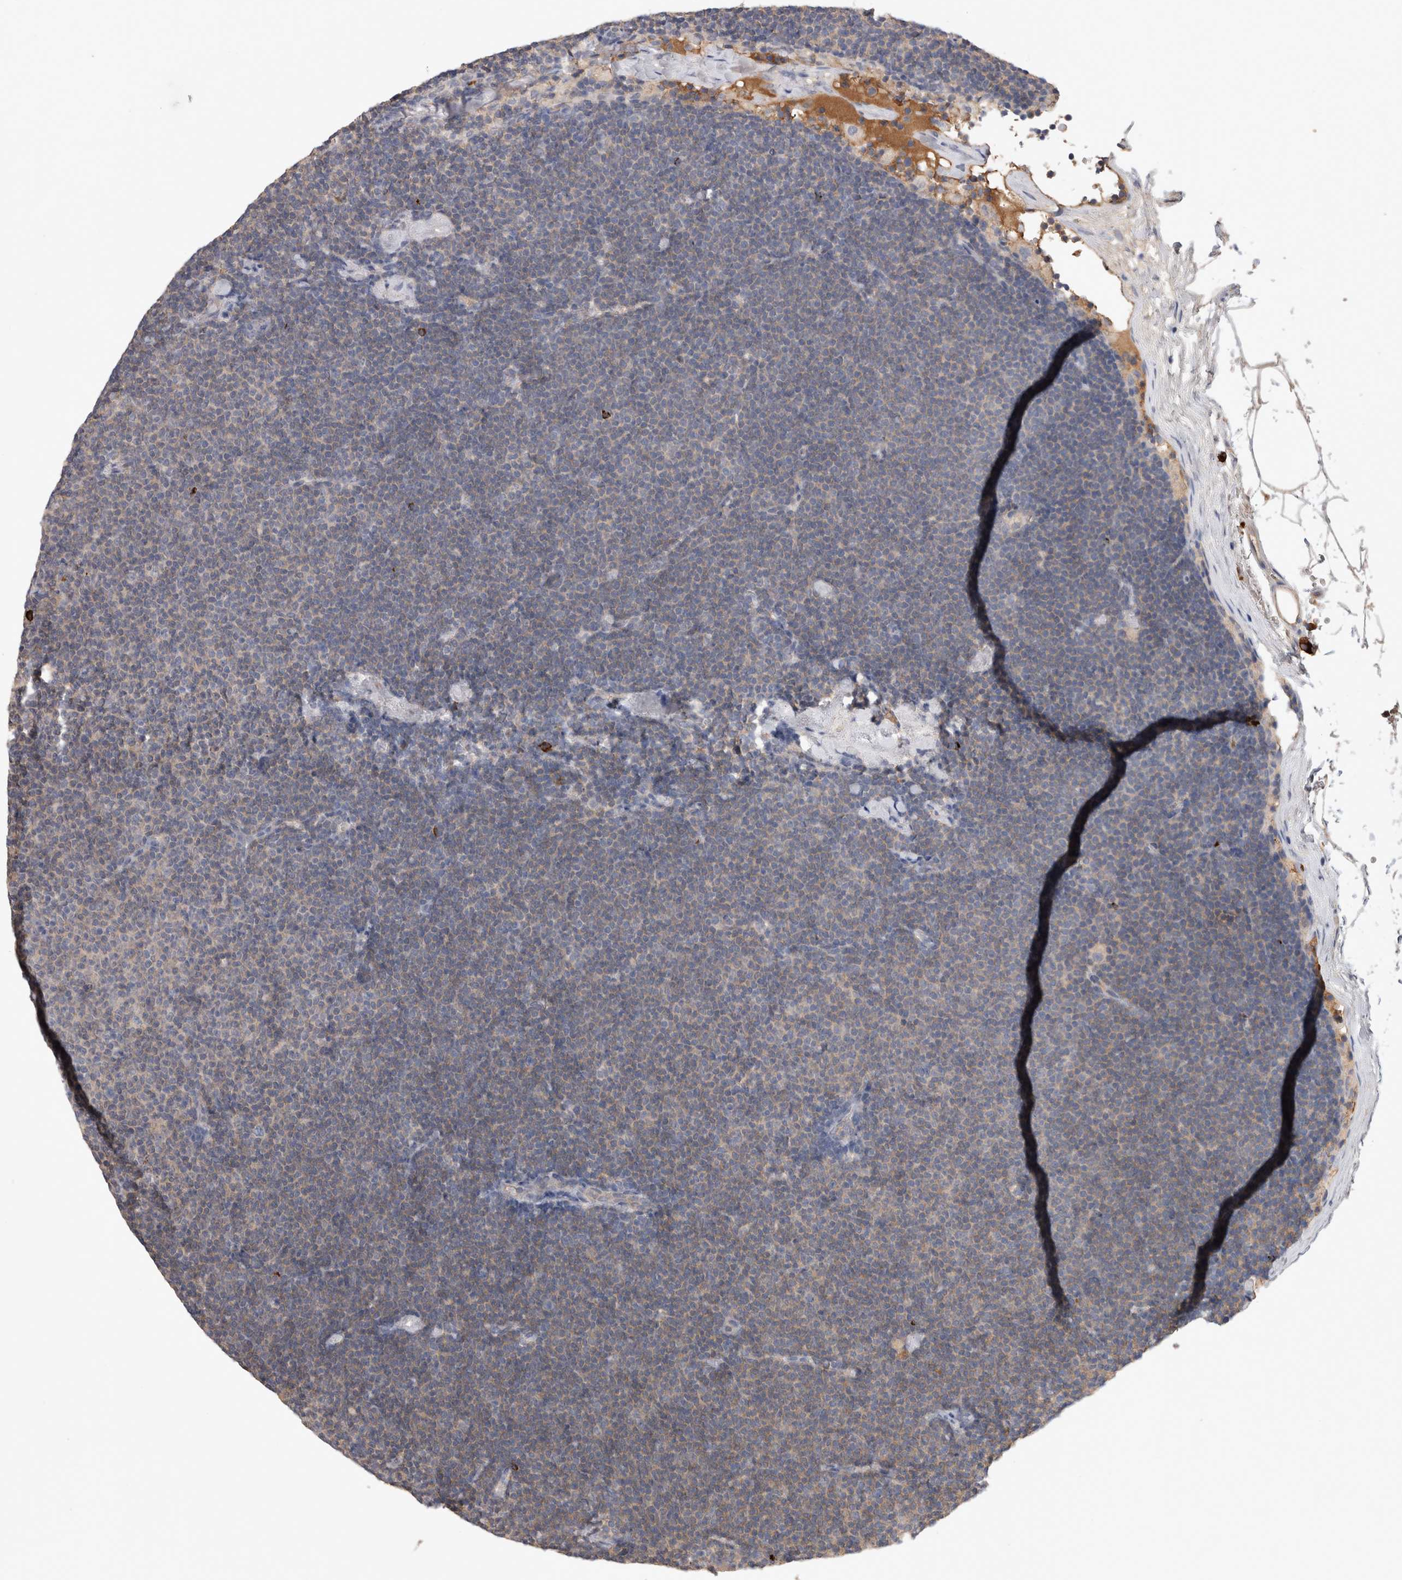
{"staining": {"intensity": "negative", "quantity": "none", "location": "none"}, "tissue": "lymphoma", "cell_type": "Tumor cells", "image_type": "cancer", "snomed": [{"axis": "morphology", "description": "Malignant lymphoma, non-Hodgkin's type, Low grade"}, {"axis": "topography", "description": "Lymph node"}], "caption": "Photomicrograph shows no protein staining in tumor cells of low-grade malignant lymphoma, non-Hodgkin's type tissue.", "gene": "PPP3CC", "patient": {"sex": "female", "age": 53}}